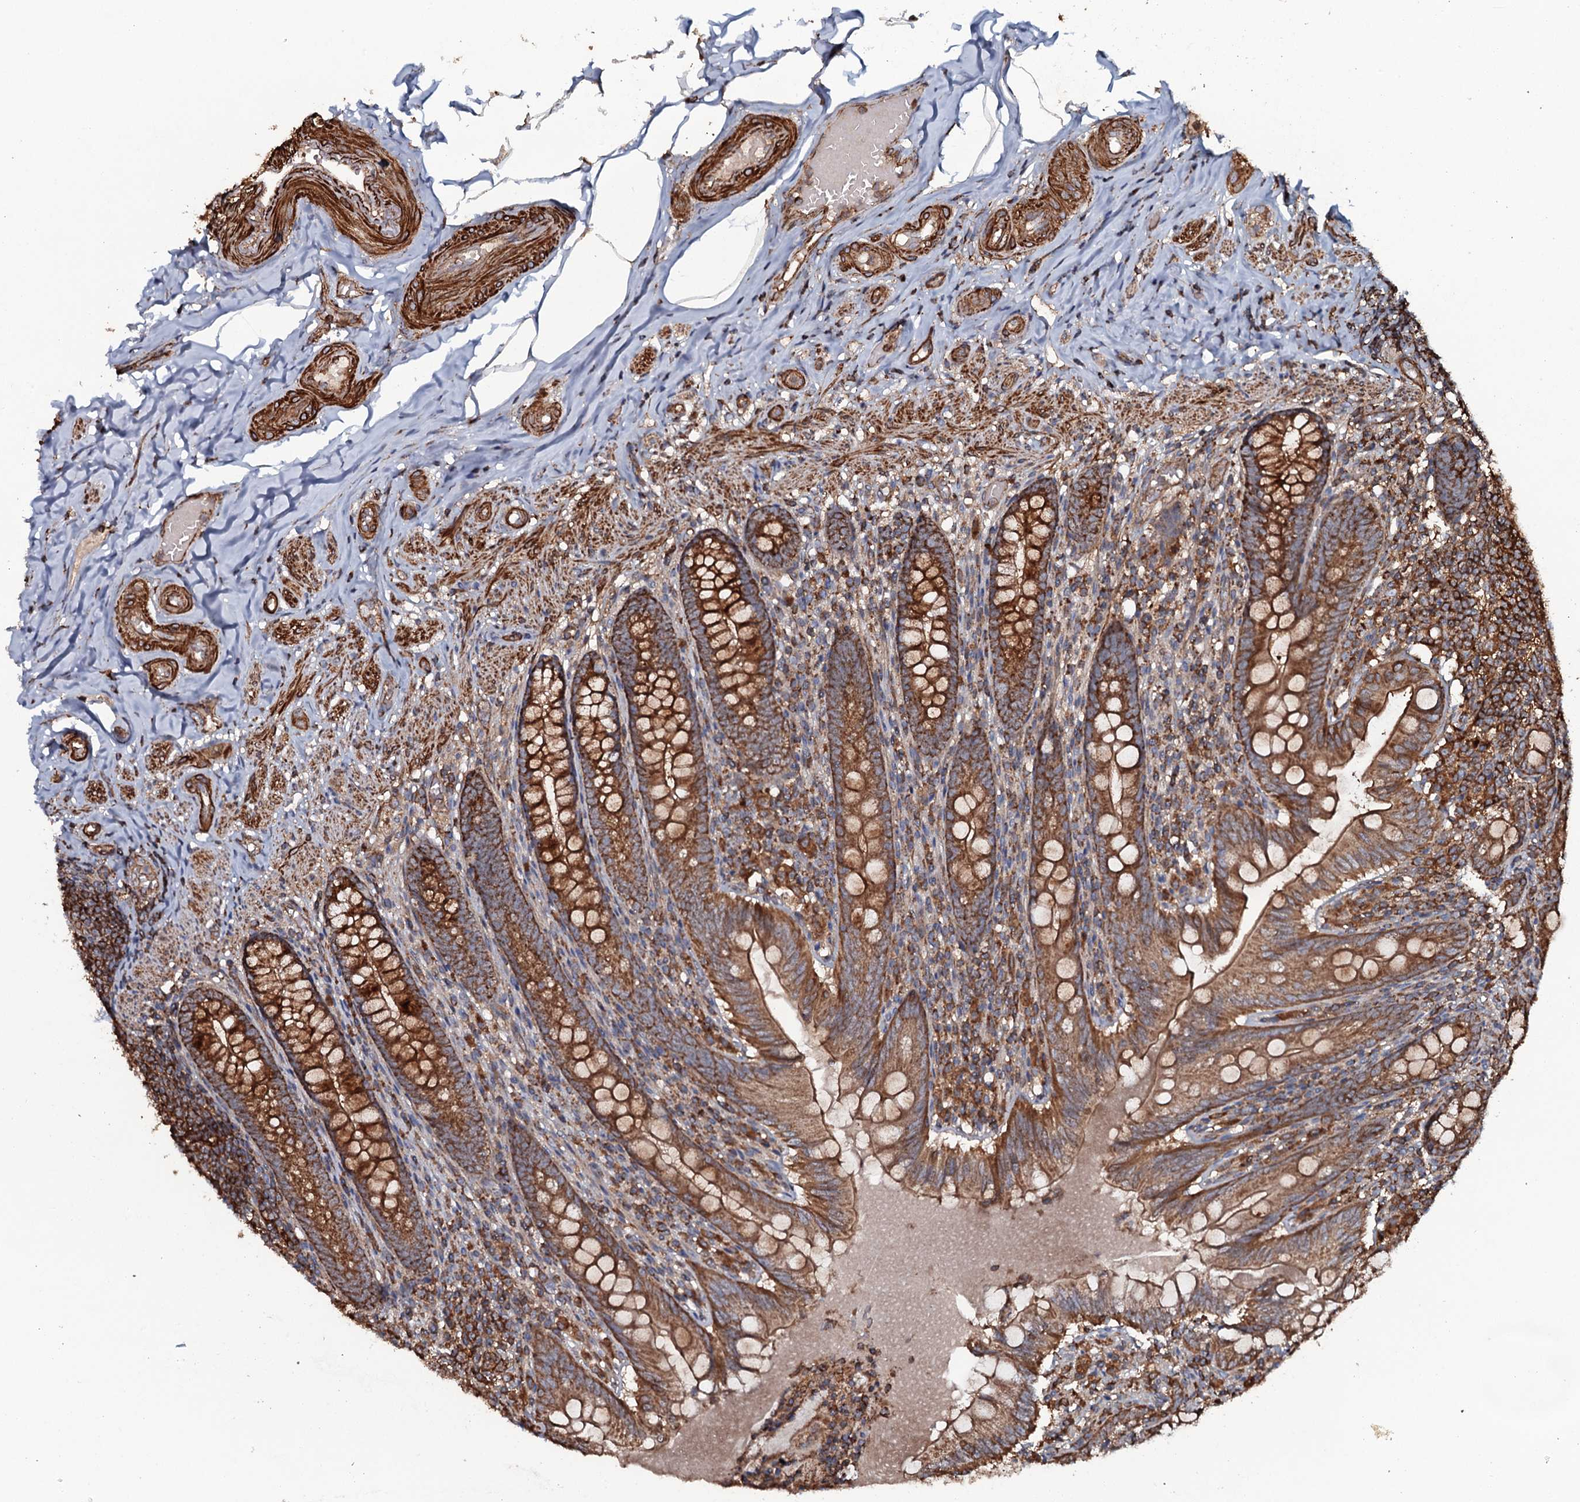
{"staining": {"intensity": "strong", "quantity": ">75%", "location": "cytoplasmic/membranous"}, "tissue": "appendix", "cell_type": "Glandular cells", "image_type": "normal", "snomed": [{"axis": "morphology", "description": "Normal tissue, NOS"}, {"axis": "topography", "description": "Appendix"}], "caption": "DAB immunohistochemical staining of unremarkable appendix reveals strong cytoplasmic/membranous protein expression in about >75% of glandular cells. The staining was performed using DAB, with brown indicating positive protein expression. Nuclei are stained blue with hematoxylin.", "gene": "VWA8", "patient": {"sex": "male", "age": 55}}